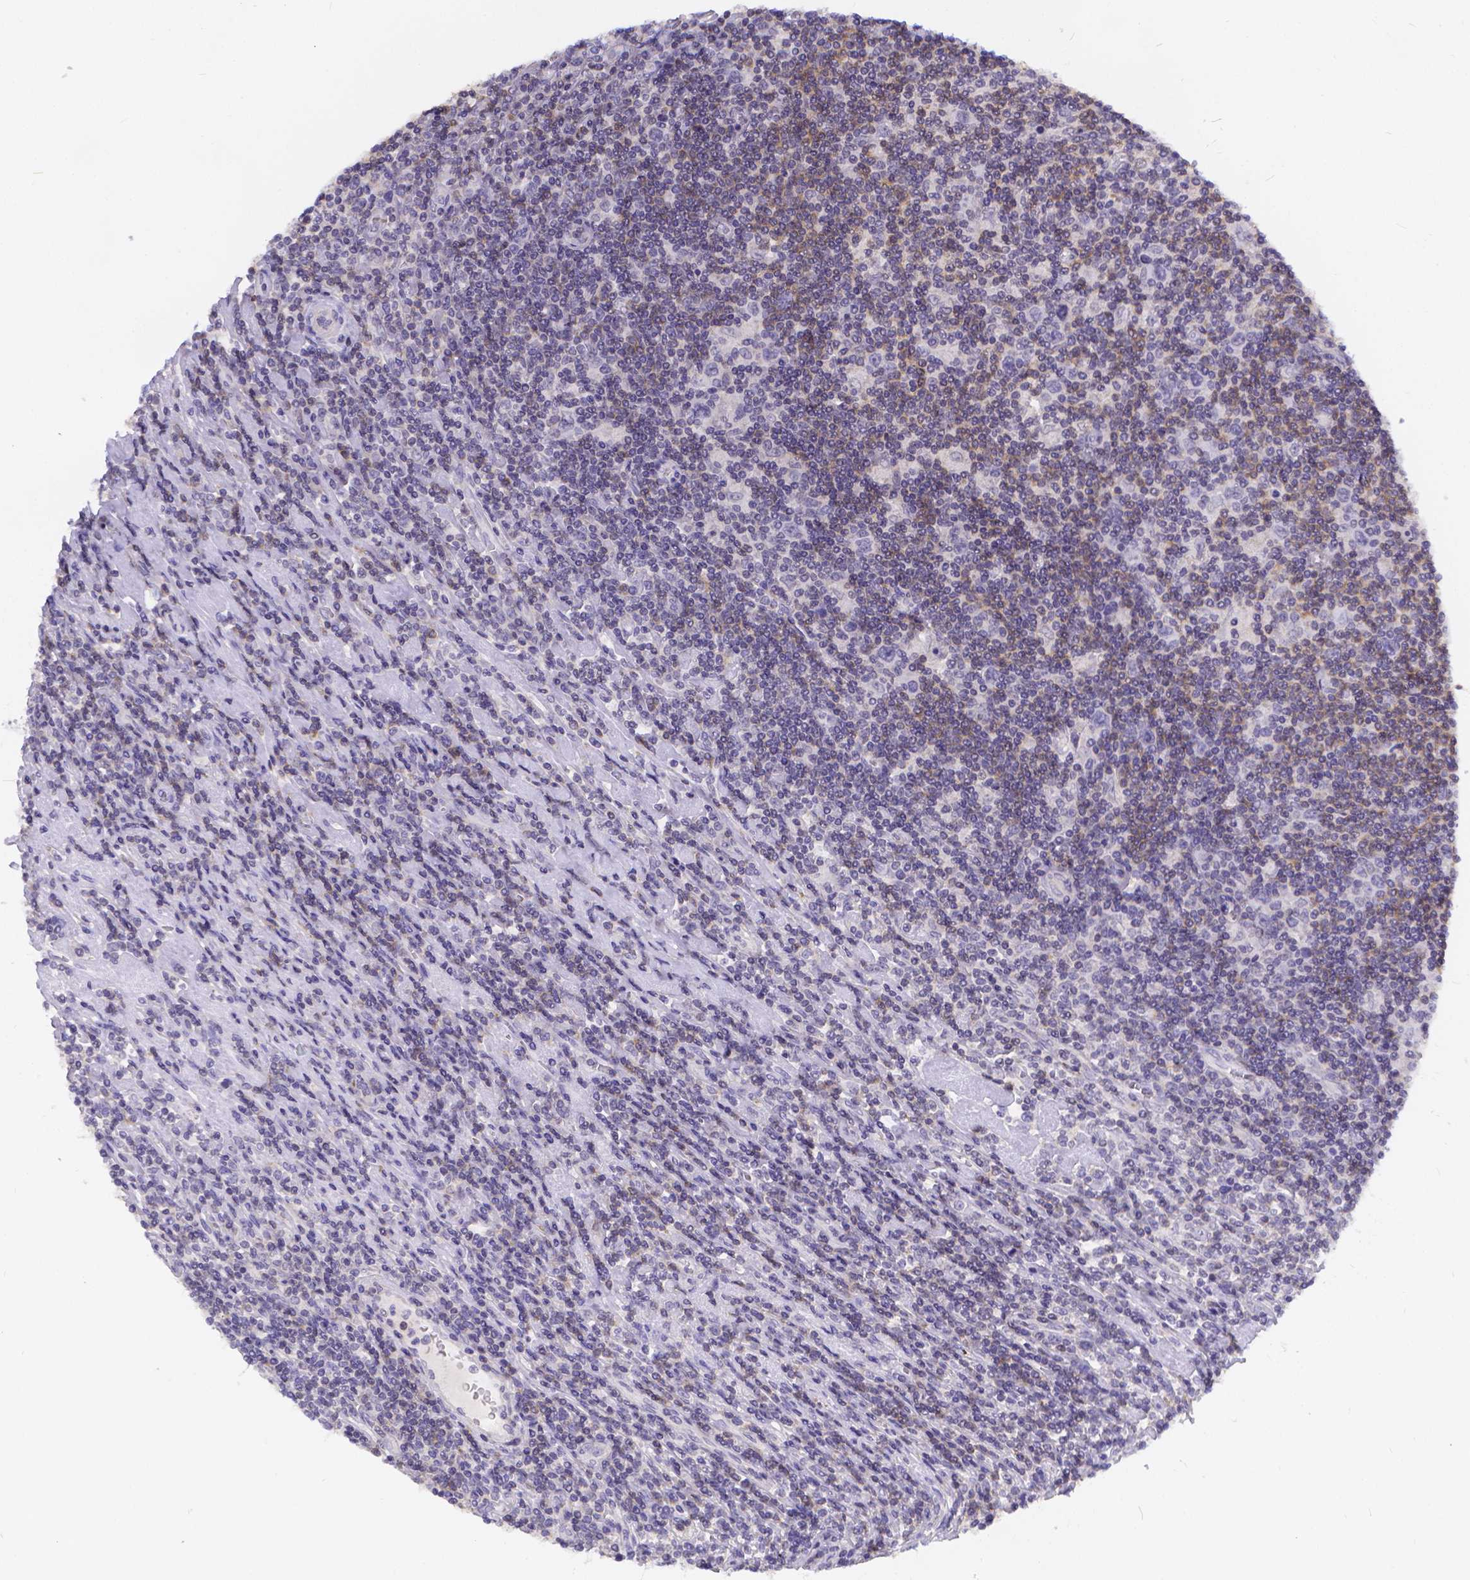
{"staining": {"intensity": "negative", "quantity": "none", "location": "none"}, "tissue": "lymphoma", "cell_type": "Tumor cells", "image_type": "cancer", "snomed": [{"axis": "morphology", "description": "Hodgkin's disease, NOS"}, {"axis": "topography", "description": "Lymph node"}], "caption": "The IHC image has no significant positivity in tumor cells of Hodgkin's disease tissue.", "gene": "GLRB", "patient": {"sex": "male", "age": 40}}